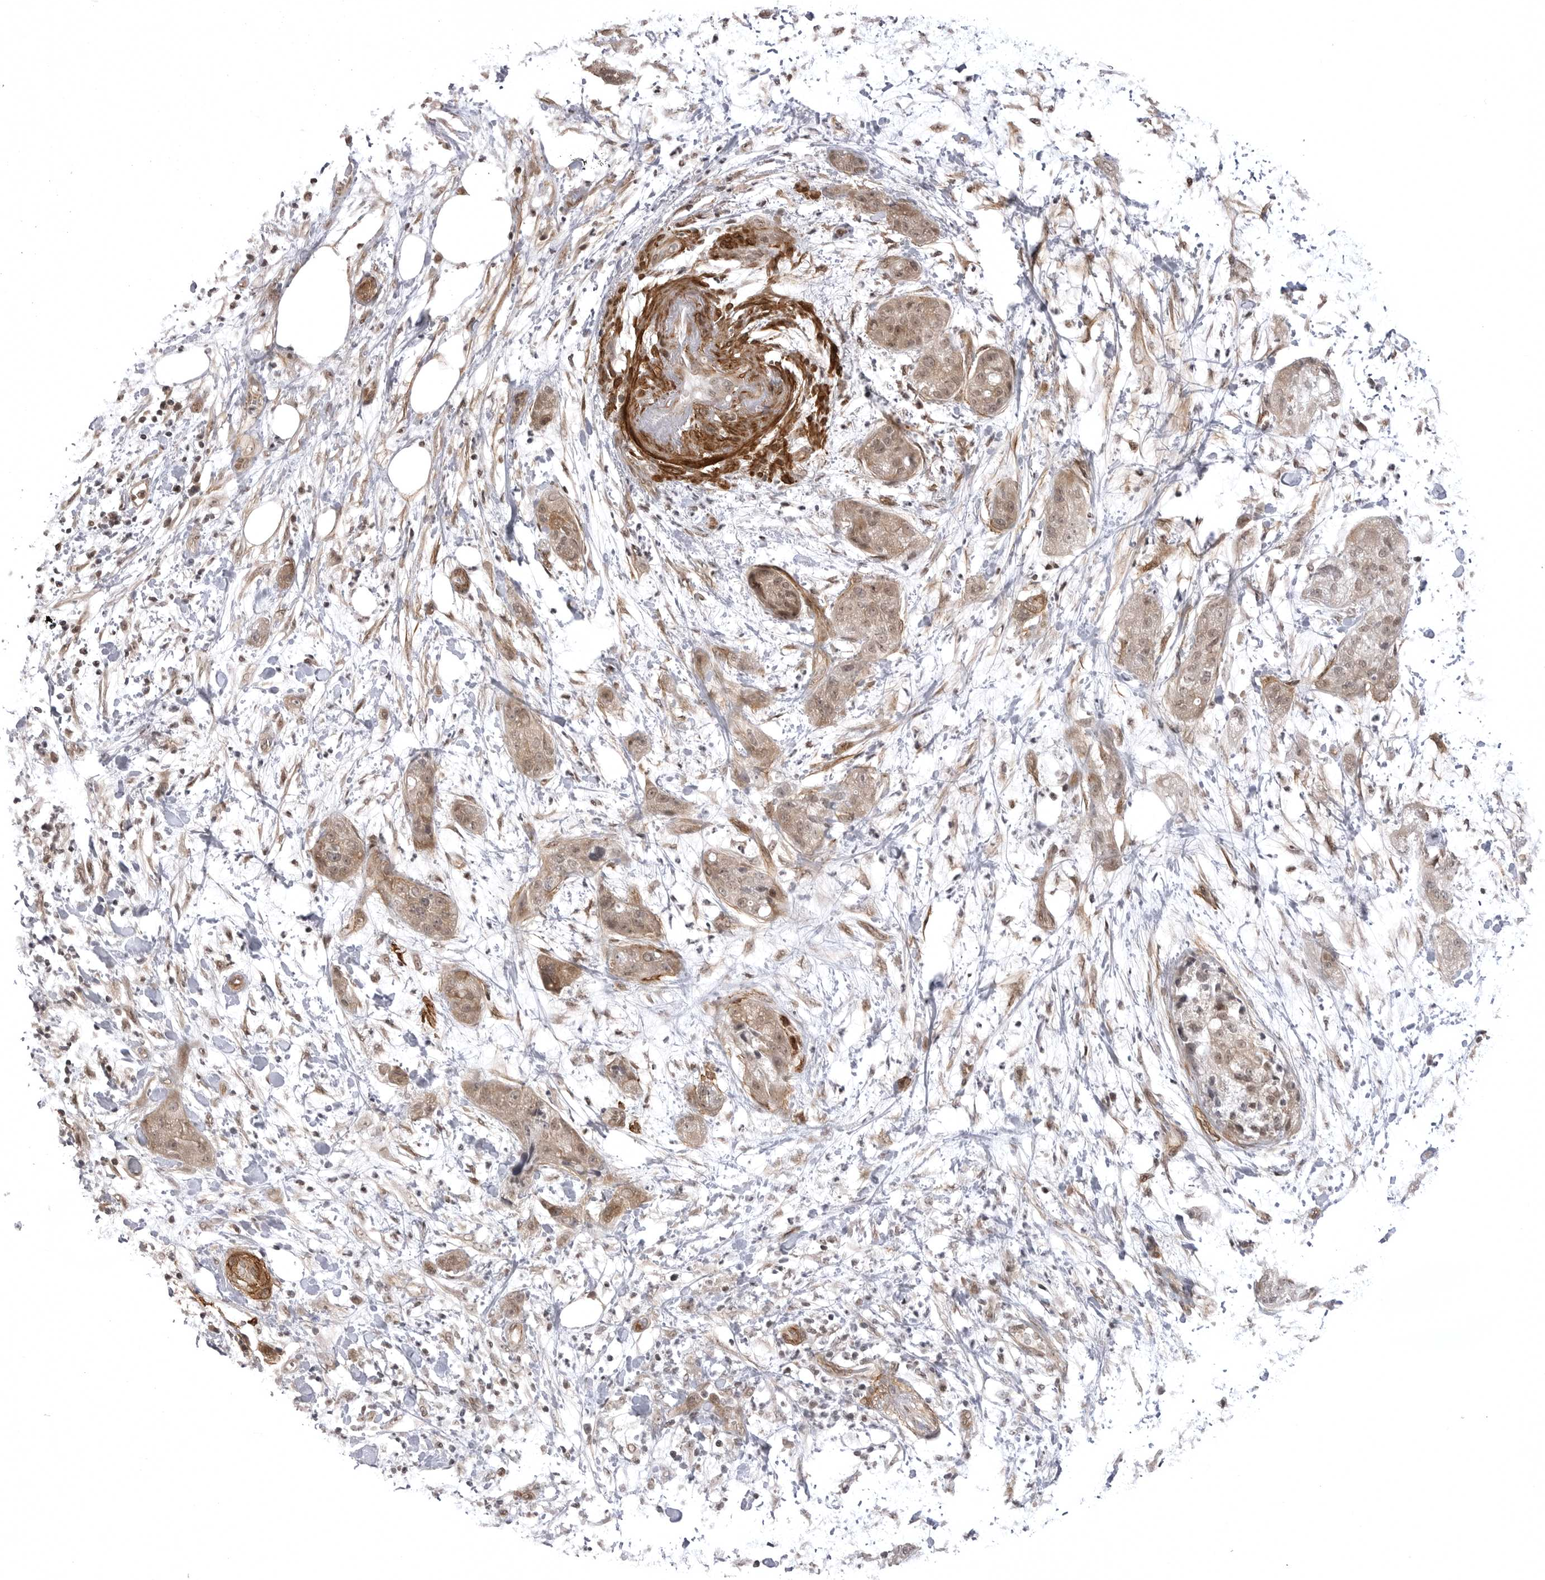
{"staining": {"intensity": "weak", "quantity": "25%-75%", "location": "cytoplasmic/membranous,nuclear"}, "tissue": "pancreatic cancer", "cell_type": "Tumor cells", "image_type": "cancer", "snomed": [{"axis": "morphology", "description": "Adenocarcinoma, NOS"}, {"axis": "topography", "description": "Pancreas"}], "caption": "A low amount of weak cytoplasmic/membranous and nuclear staining is present in about 25%-75% of tumor cells in pancreatic cancer tissue.", "gene": "SORBS1", "patient": {"sex": "female", "age": 78}}